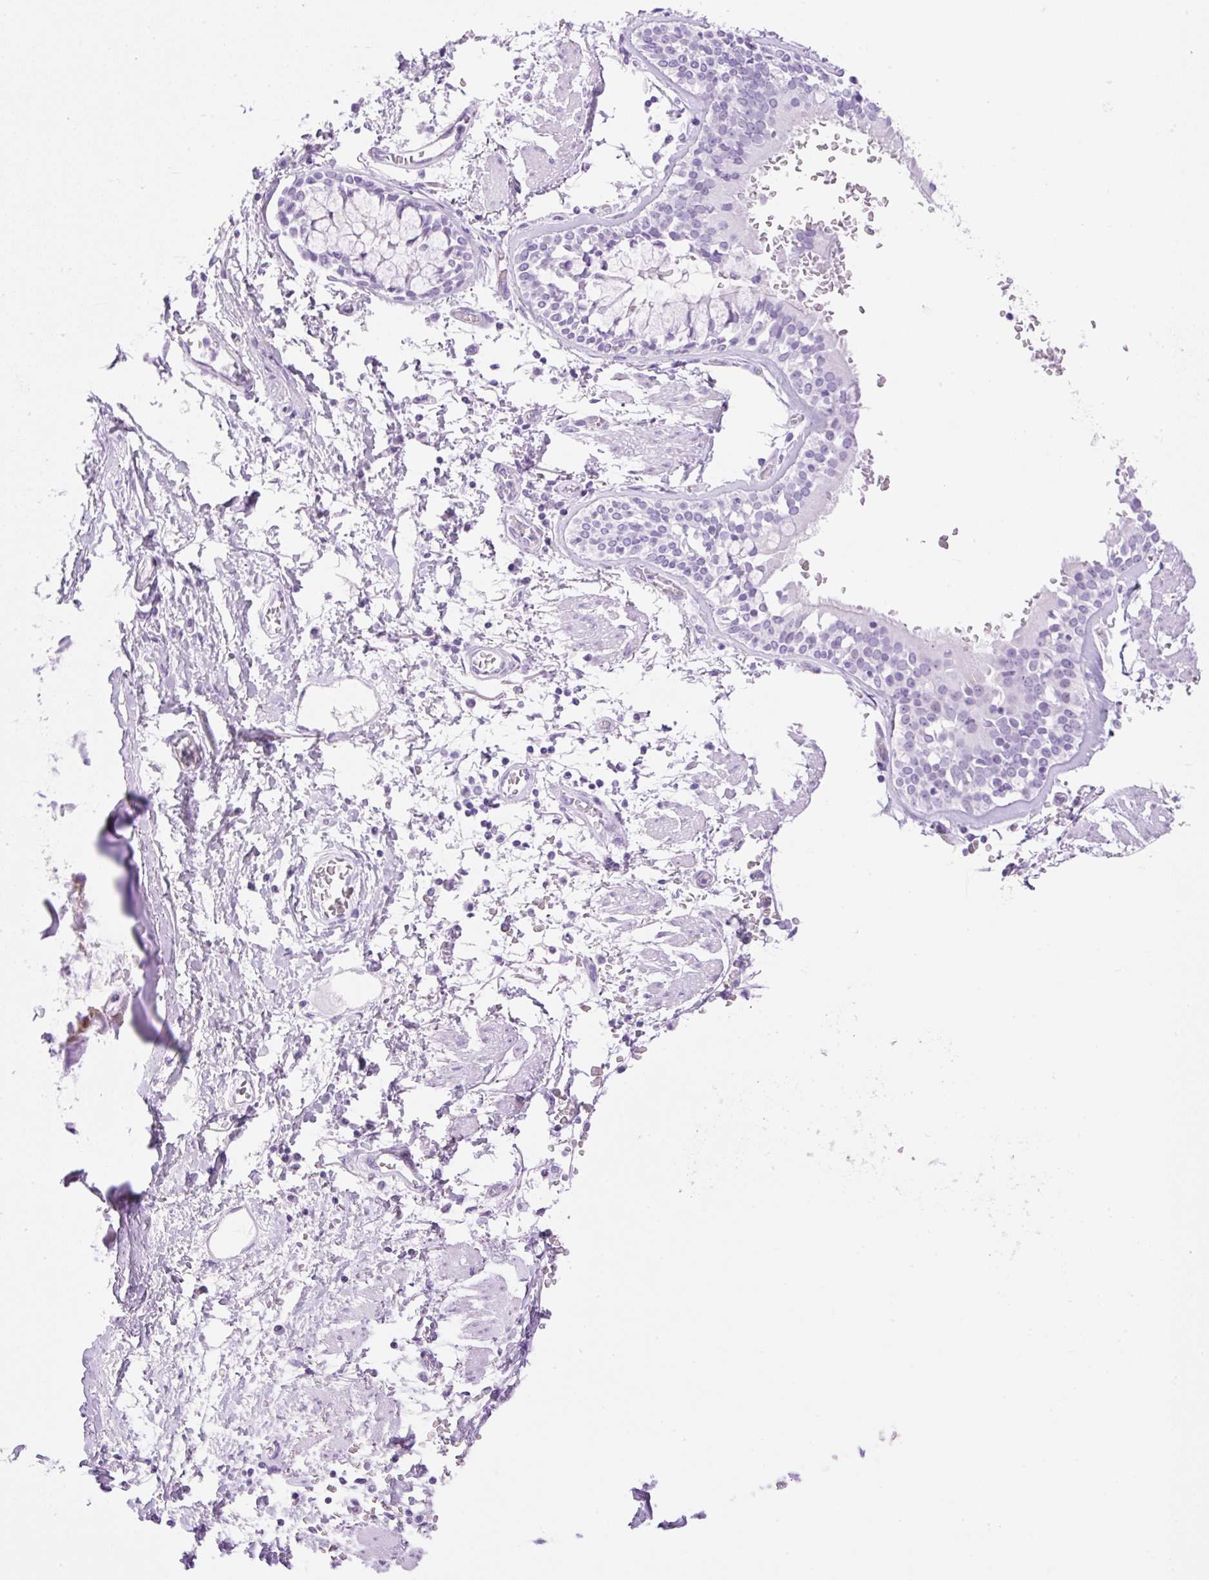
{"staining": {"intensity": "negative", "quantity": "none", "location": "none"}, "tissue": "adipose tissue", "cell_type": "Adipocytes", "image_type": "normal", "snomed": [{"axis": "morphology", "description": "Normal tissue, NOS"}, {"axis": "morphology", "description": "Degeneration, NOS"}, {"axis": "topography", "description": "Cartilage tissue"}, {"axis": "topography", "description": "Lung"}], "caption": "Immunohistochemistry (IHC) photomicrograph of unremarkable adipose tissue: adipose tissue stained with DAB (3,3'-diaminobenzidine) shows no significant protein positivity in adipocytes.", "gene": "SPRR4", "patient": {"sex": "female", "age": 61}}